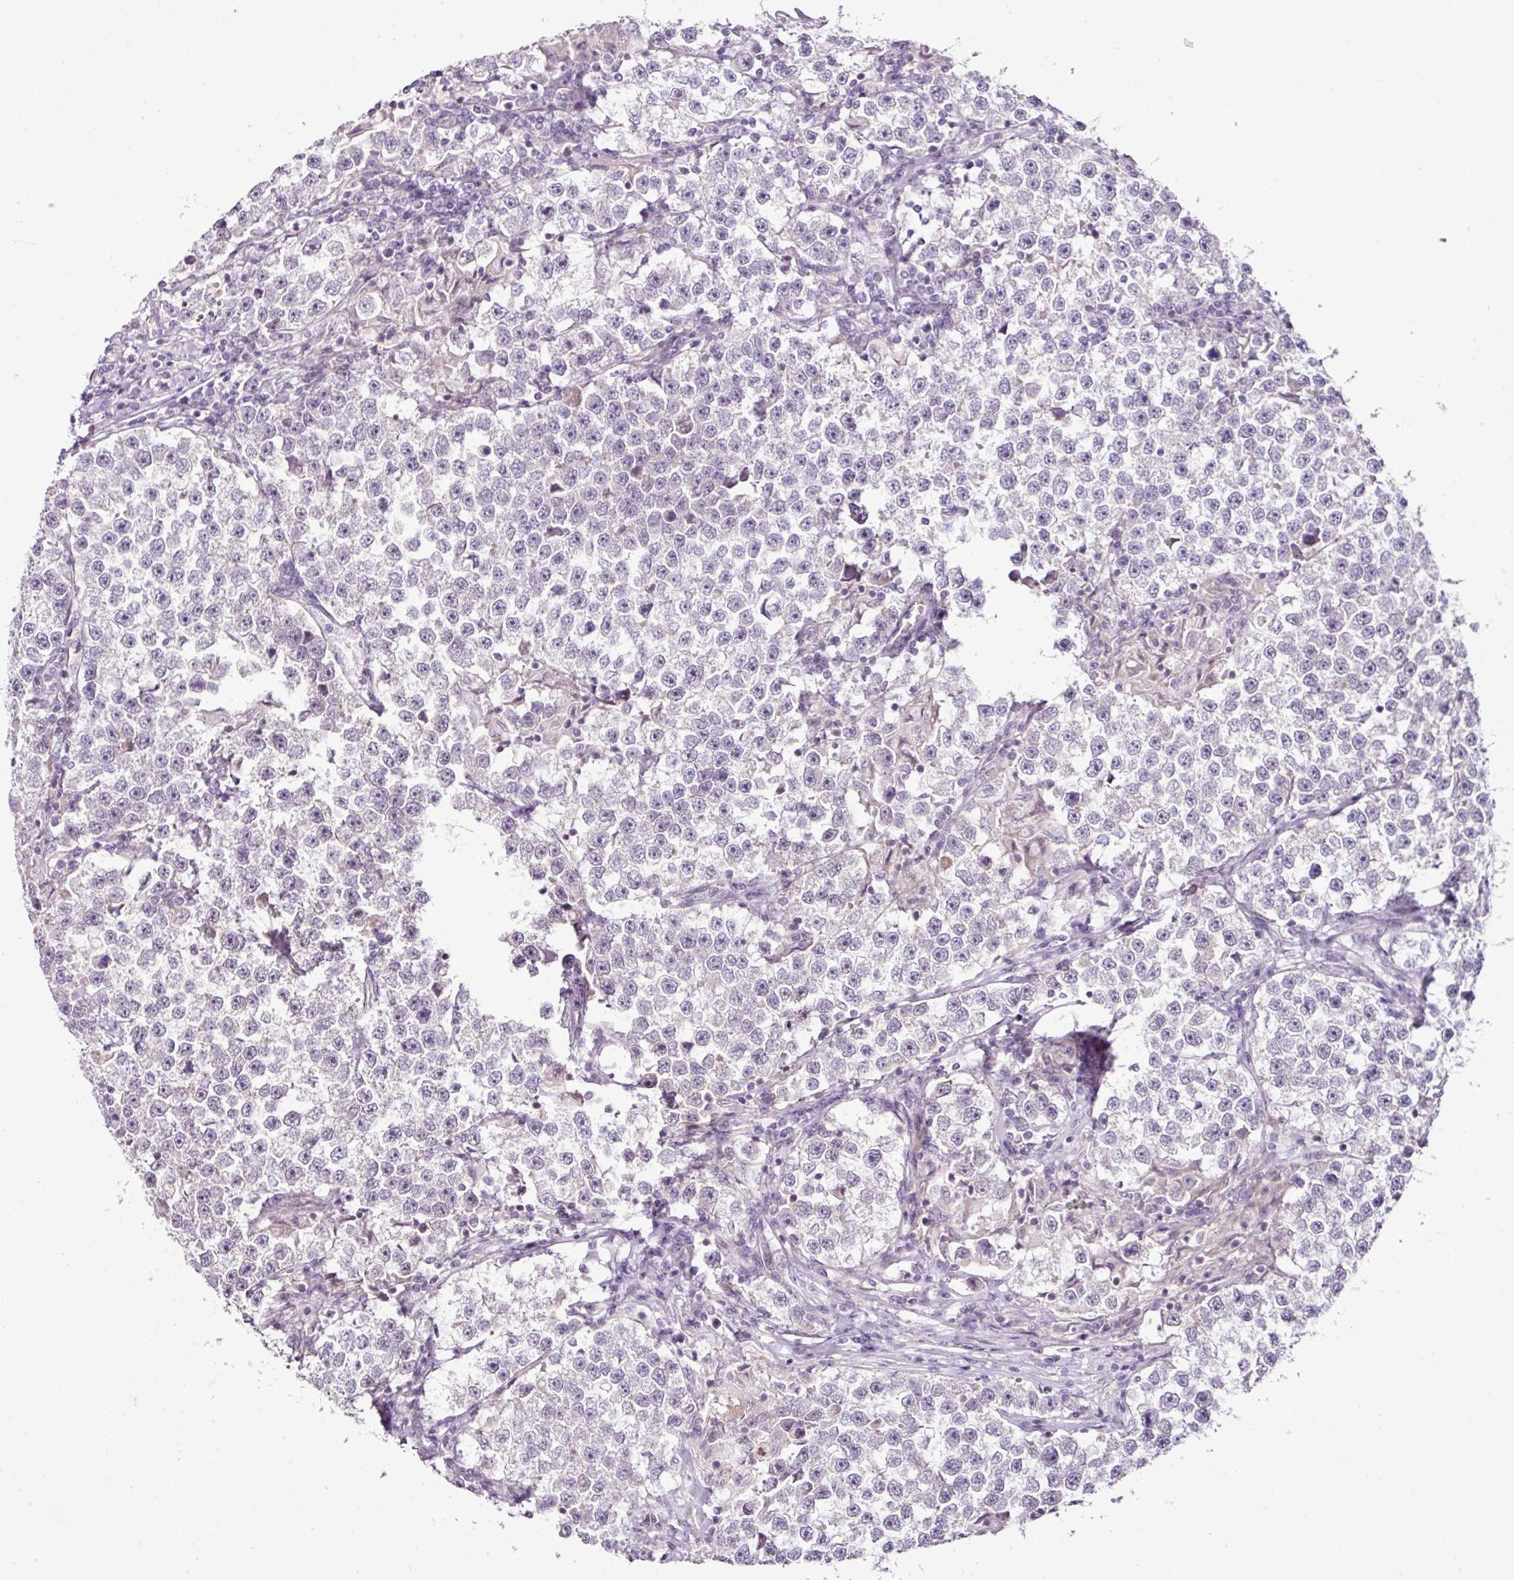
{"staining": {"intensity": "negative", "quantity": "none", "location": "none"}, "tissue": "testis cancer", "cell_type": "Tumor cells", "image_type": "cancer", "snomed": [{"axis": "morphology", "description": "Seminoma, NOS"}, {"axis": "topography", "description": "Testis"}], "caption": "Seminoma (testis) stained for a protein using immunohistochemistry (IHC) demonstrates no staining tumor cells.", "gene": "TEX30", "patient": {"sex": "male", "age": 46}}